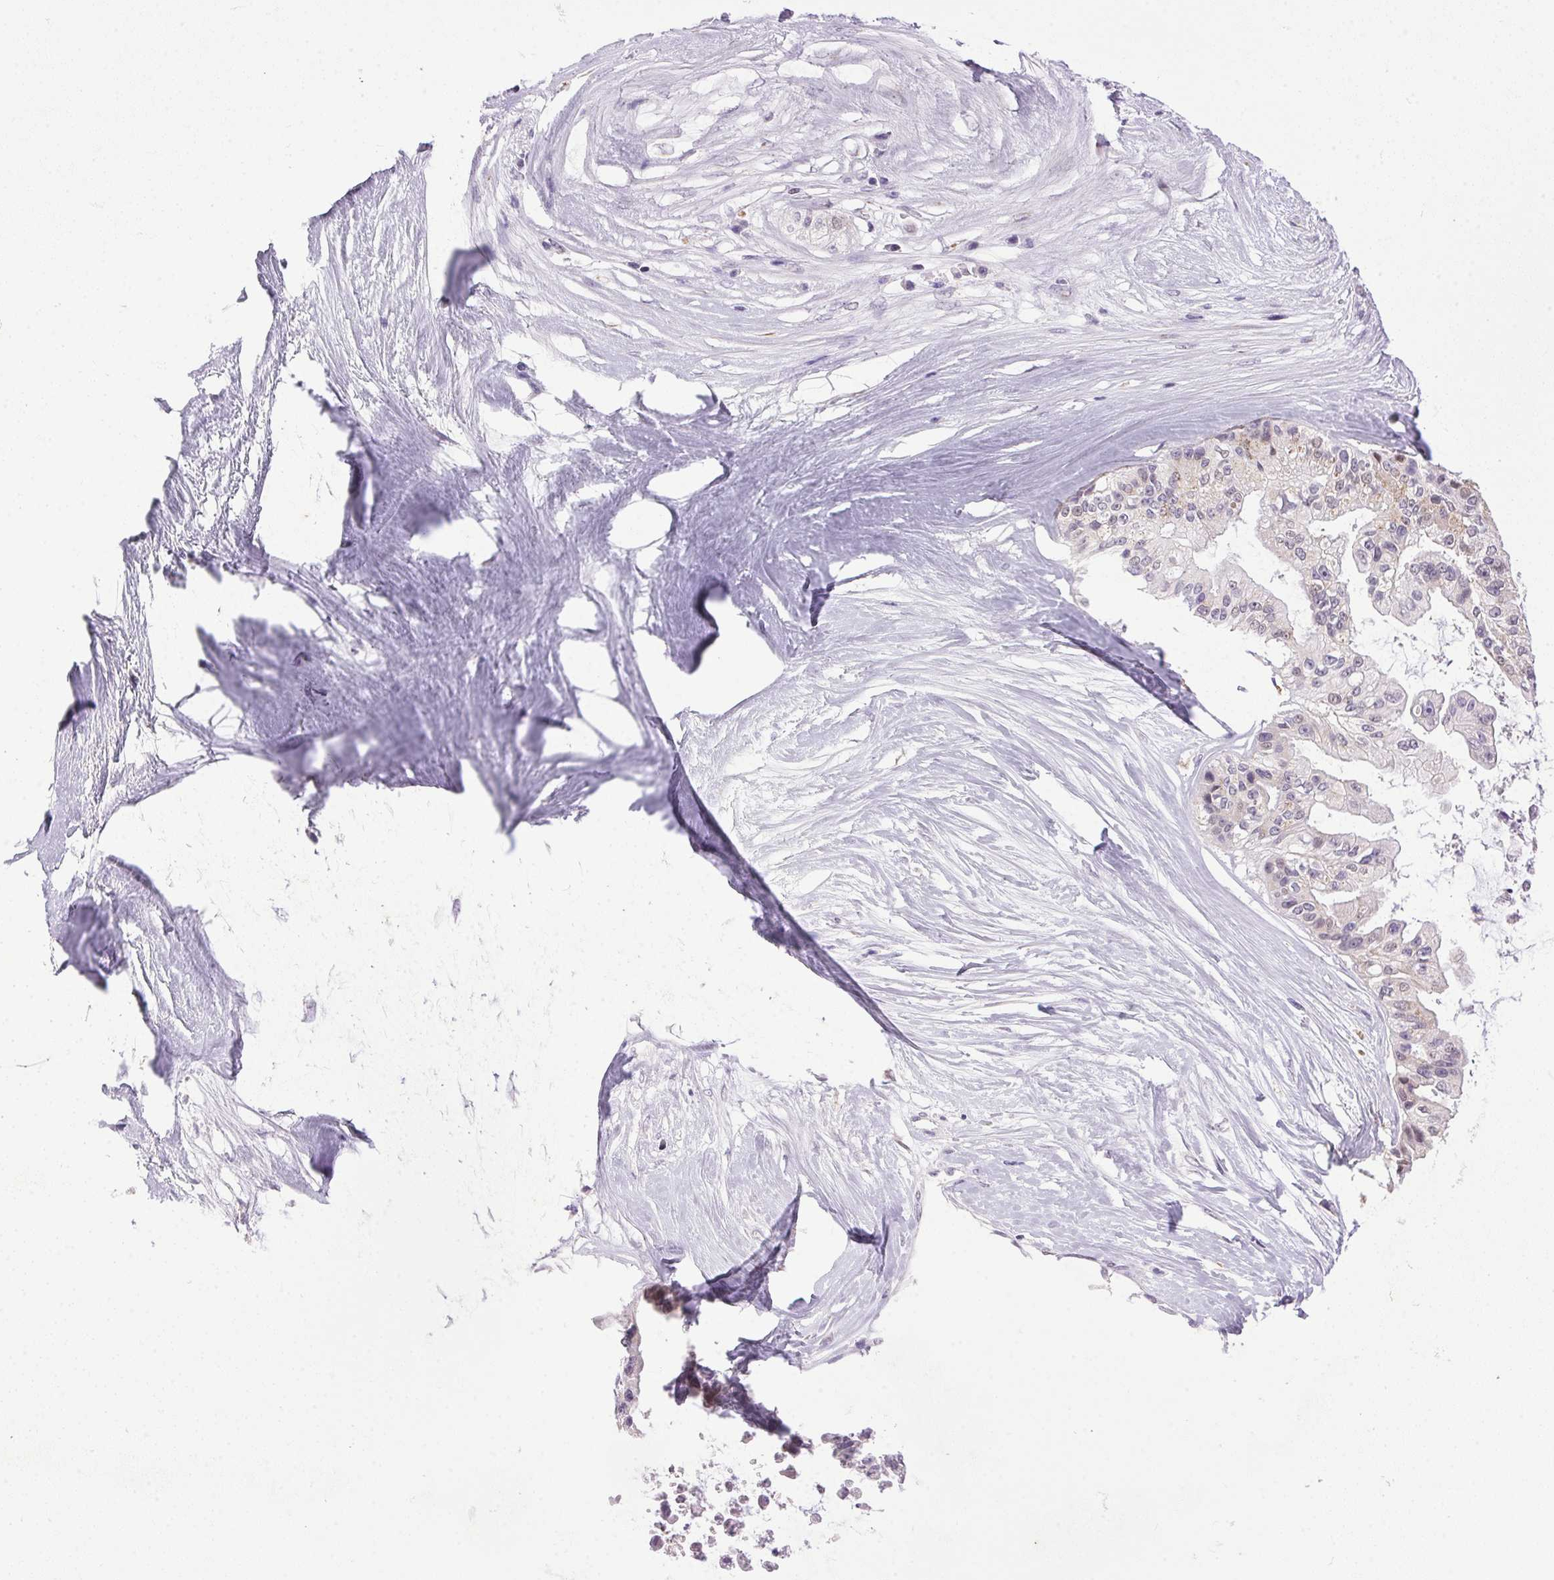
{"staining": {"intensity": "weak", "quantity": "<25%", "location": "cytoplasmic/membranous"}, "tissue": "ovarian cancer", "cell_type": "Tumor cells", "image_type": "cancer", "snomed": [{"axis": "morphology", "description": "Cystadenocarcinoma, serous, NOS"}, {"axis": "topography", "description": "Ovary"}], "caption": "Immunohistochemistry of human serous cystadenocarcinoma (ovarian) displays no positivity in tumor cells.", "gene": "AKR1E2", "patient": {"sex": "female", "age": 56}}